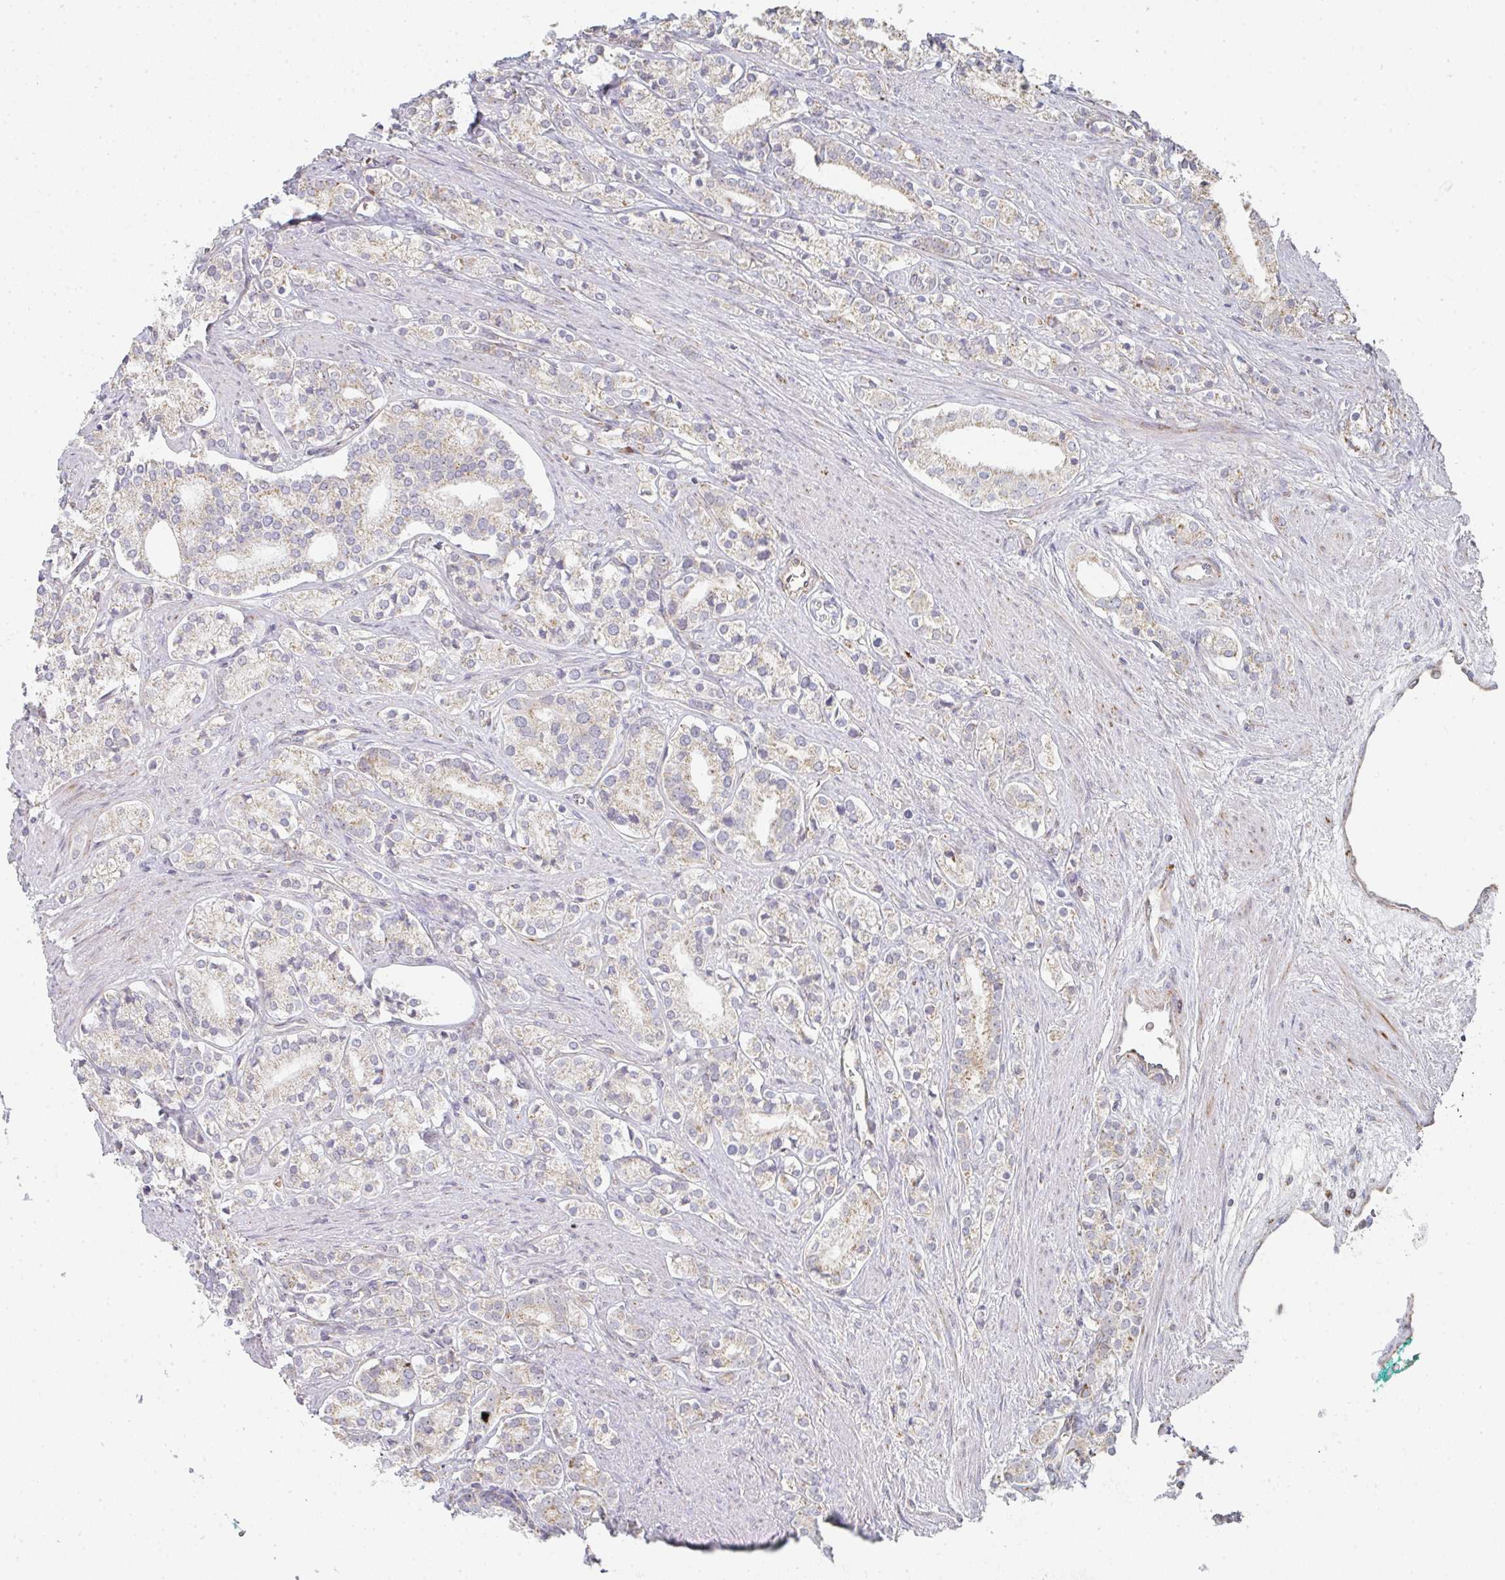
{"staining": {"intensity": "negative", "quantity": "none", "location": "none"}, "tissue": "prostate cancer", "cell_type": "Tumor cells", "image_type": "cancer", "snomed": [{"axis": "morphology", "description": "Adenocarcinoma, High grade"}, {"axis": "topography", "description": "Prostate"}], "caption": "A high-resolution micrograph shows immunohistochemistry staining of adenocarcinoma (high-grade) (prostate), which exhibits no significant staining in tumor cells.", "gene": "ZNF526", "patient": {"sex": "male", "age": 58}}